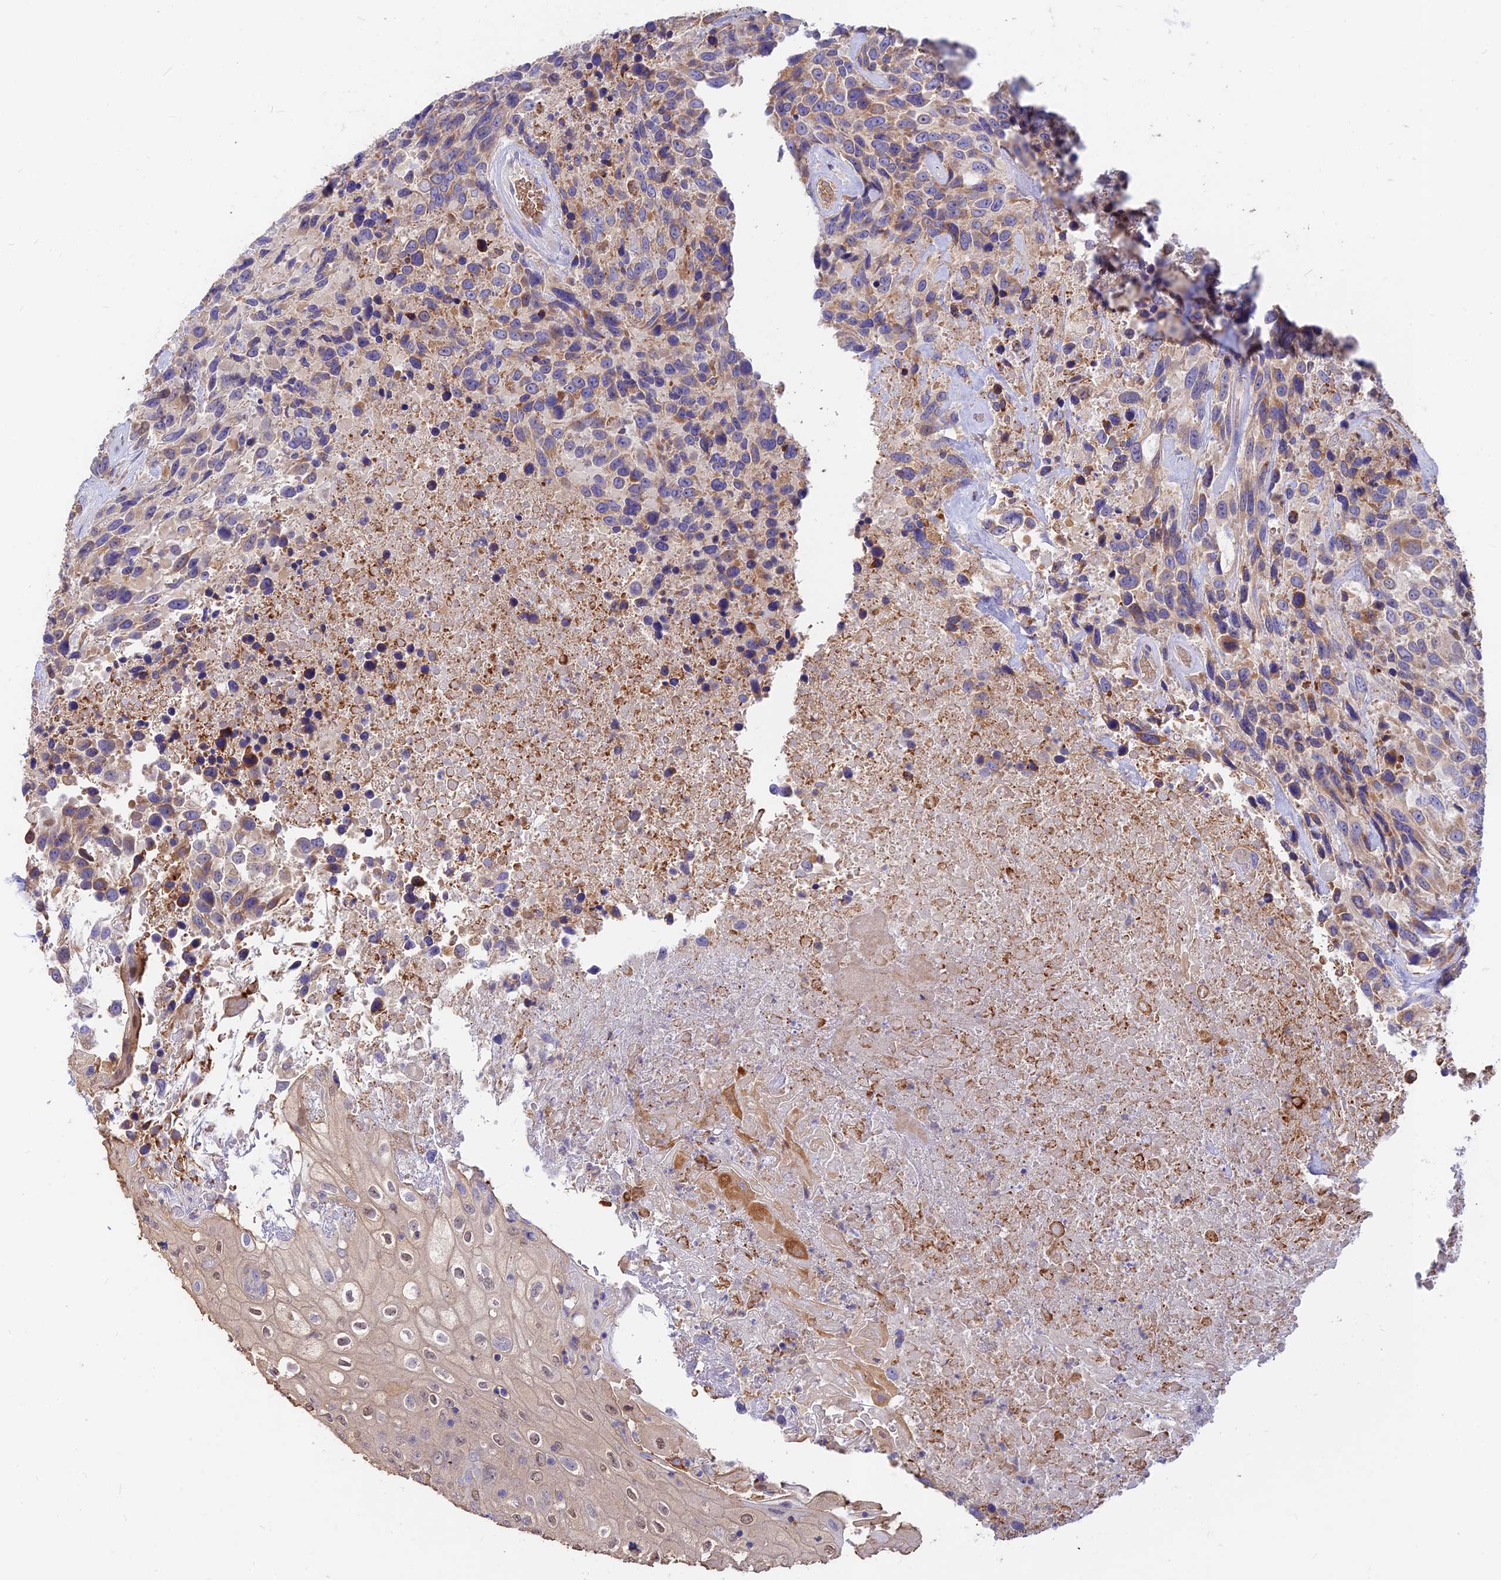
{"staining": {"intensity": "moderate", "quantity": "<25%", "location": "cytoplasmic/membranous"}, "tissue": "urothelial cancer", "cell_type": "Tumor cells", "image_type": "cancer", "snomed": [{"axis": "morphology", "description": "Urothelial carcinoma, High grade"}, {"axis": "topography", "description": "Urinary bladder"}], "caption": "A high-resolution photomicrograph shows IHC staining of high-grade urothelial carcinoma, which reveals moderate cytoplasmic/membranous staining in about <25% of tumor cells.", "gene": "DENND2D", "patient": {"sex": "female", "age": 70}}